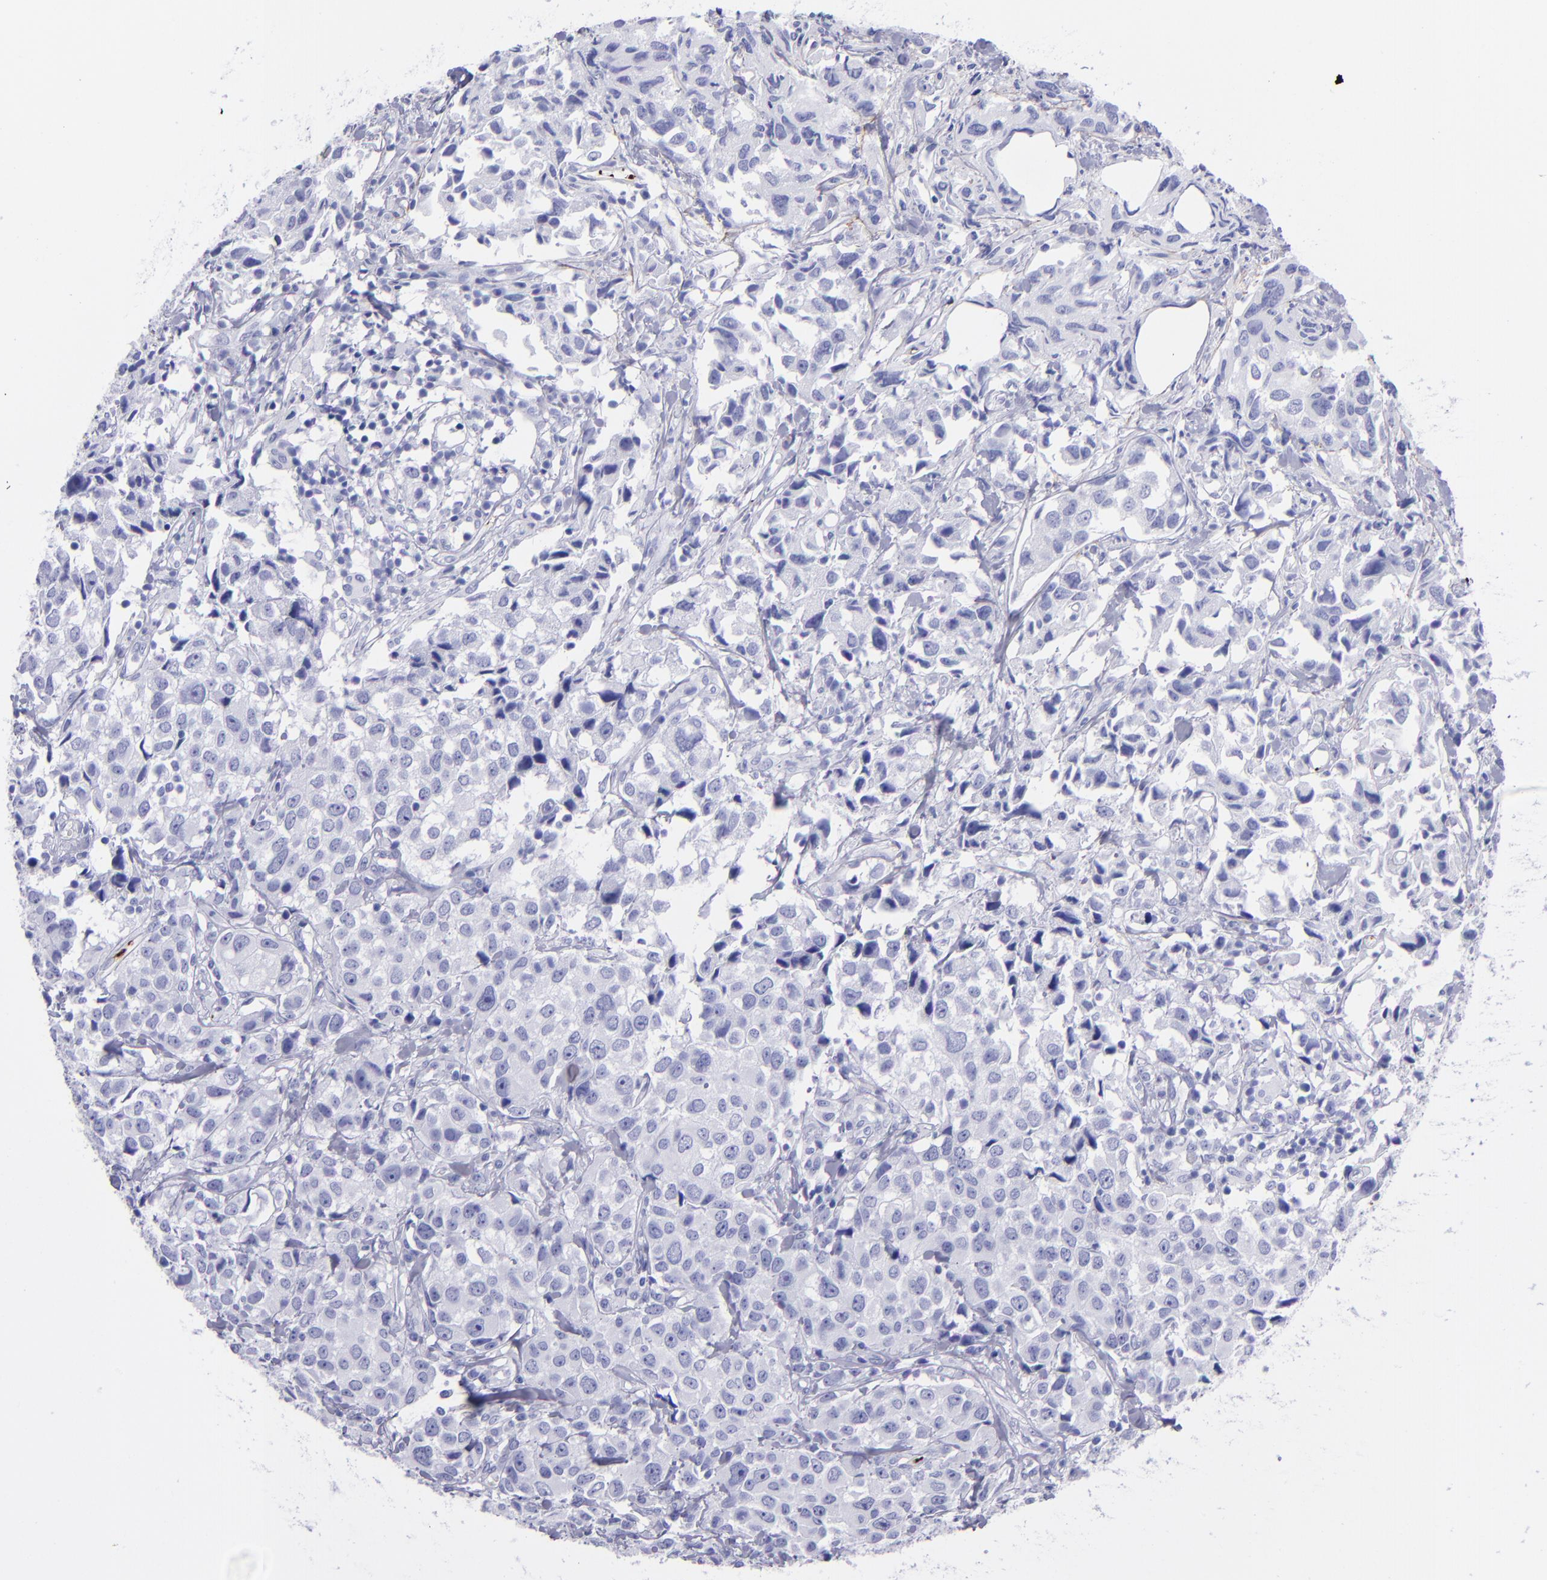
{"staining": {"intensity": "negative", "quantity": "none", "location": "none"}, "tissue": "urothelial cancer", "cell_type": "Tumor cells", "image_type": "cancer", "snomed": [{"axis": "morphology", "description": "Urothelial carcinoma, High grade"}, {"axis": "topography", "description": "Urinary bladder"}], "caption": "Immunohistochemical staining of human high-grade urothelial carcinoma exhibits no significant expression in tumor cells.", "gene": "EFCAB13", "patient": {"sex": "female", "age": 75}}